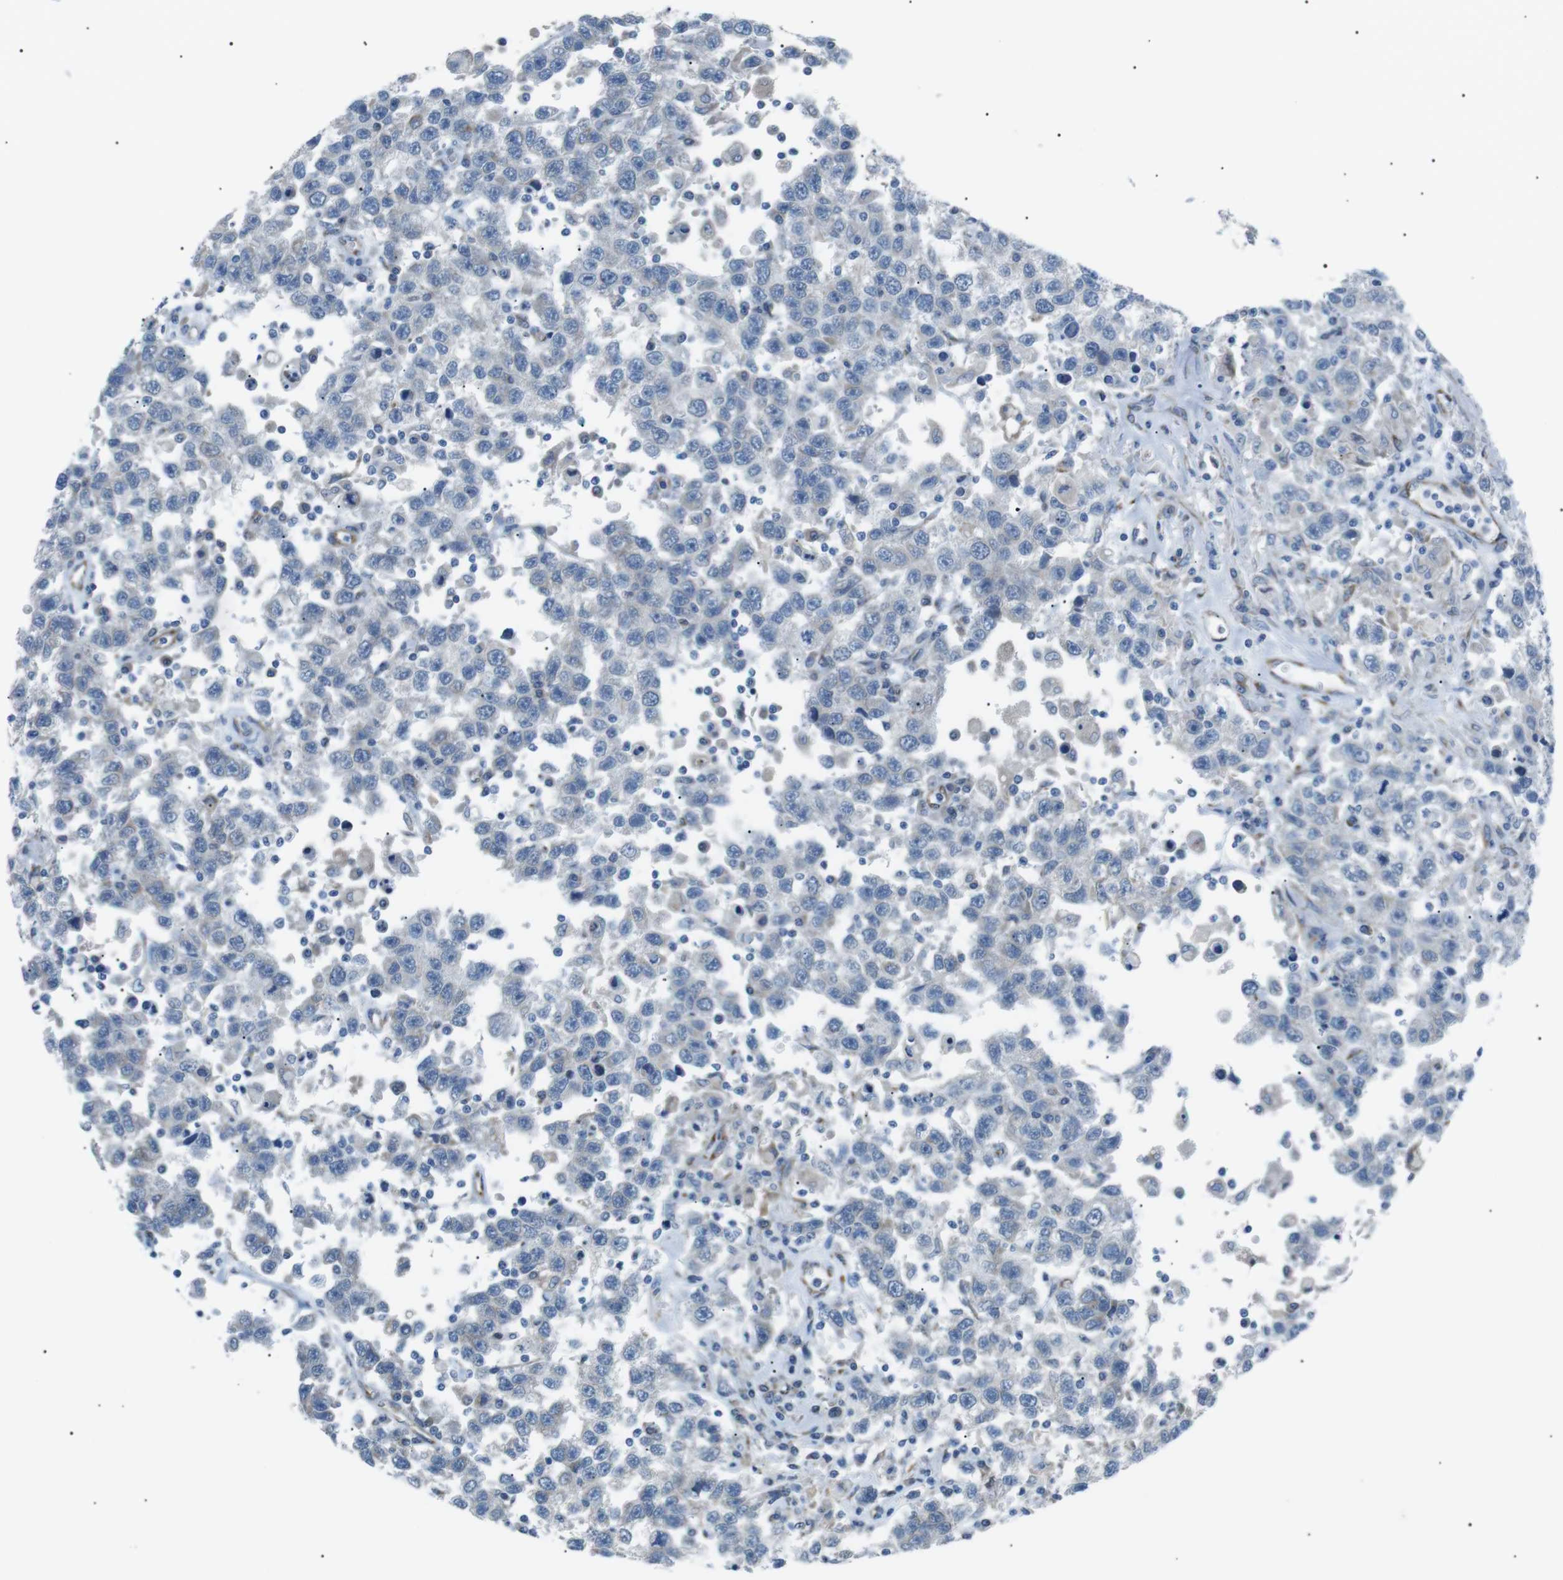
{"staining": {"intensity": "negative", "quantity": "none", "location": "none"}, "tissue": "testis cancer", "cell_type": "Tumor cells", "image_type": "cancer", "snomed": [{"axis": "morphology", "description": "Seminoma, NOS"}, {"axis": "topography", "description": "Testis"}], "caption": "The immunohistochemistry histopathology image has no significant positivity in tumor cells of testis seminoma tissue. The staining was performed using DAB (3,3'-diaminobenzidine) to visualize the protein expression in brown, while the nuclei were stained in blue with hematoxylin (Magnification: 20x).", "gene": "MTARC2", "patient": {"sex": "male", "age": 41}}